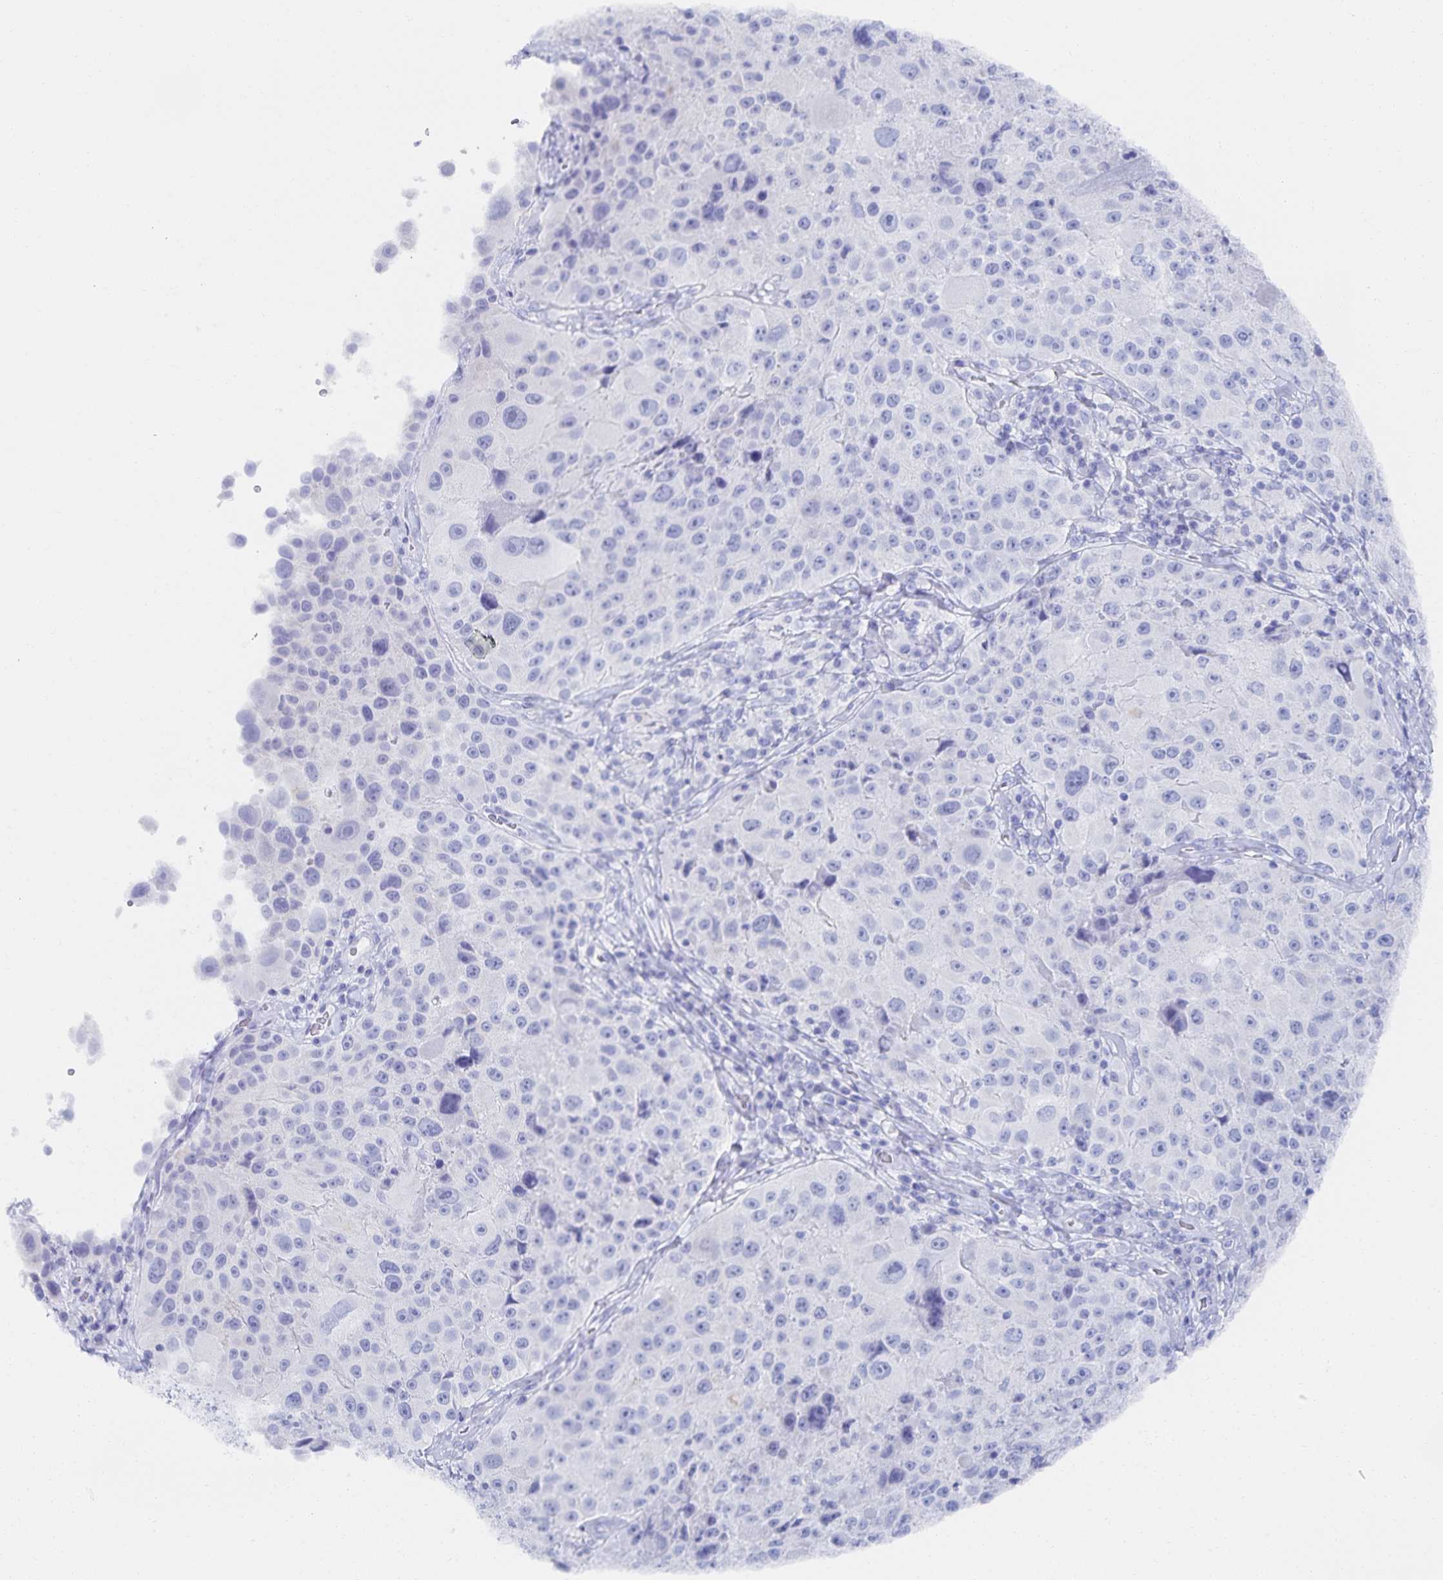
{"staining": {"intensity": "negative", "quantity": "none", "location": "none"}, "tissue": "melanoma", "cell_type": "Tumor cells", "image_type": "cancer", "snomed": [{"axis": "morphology", "description": "Malignant melanoma, Metastatic site"}, {"axis": "topography", "description": "Lymph node"}], "caption": "Immunohistochemistry photomicrograph of neoplastic tissue: human malignant melanoma (metastatic site) stained with DAB exhibits no significant protein expression in tumor cells.", "gene": "SNTN", "patient": {"sex": "male", "age": 62}}